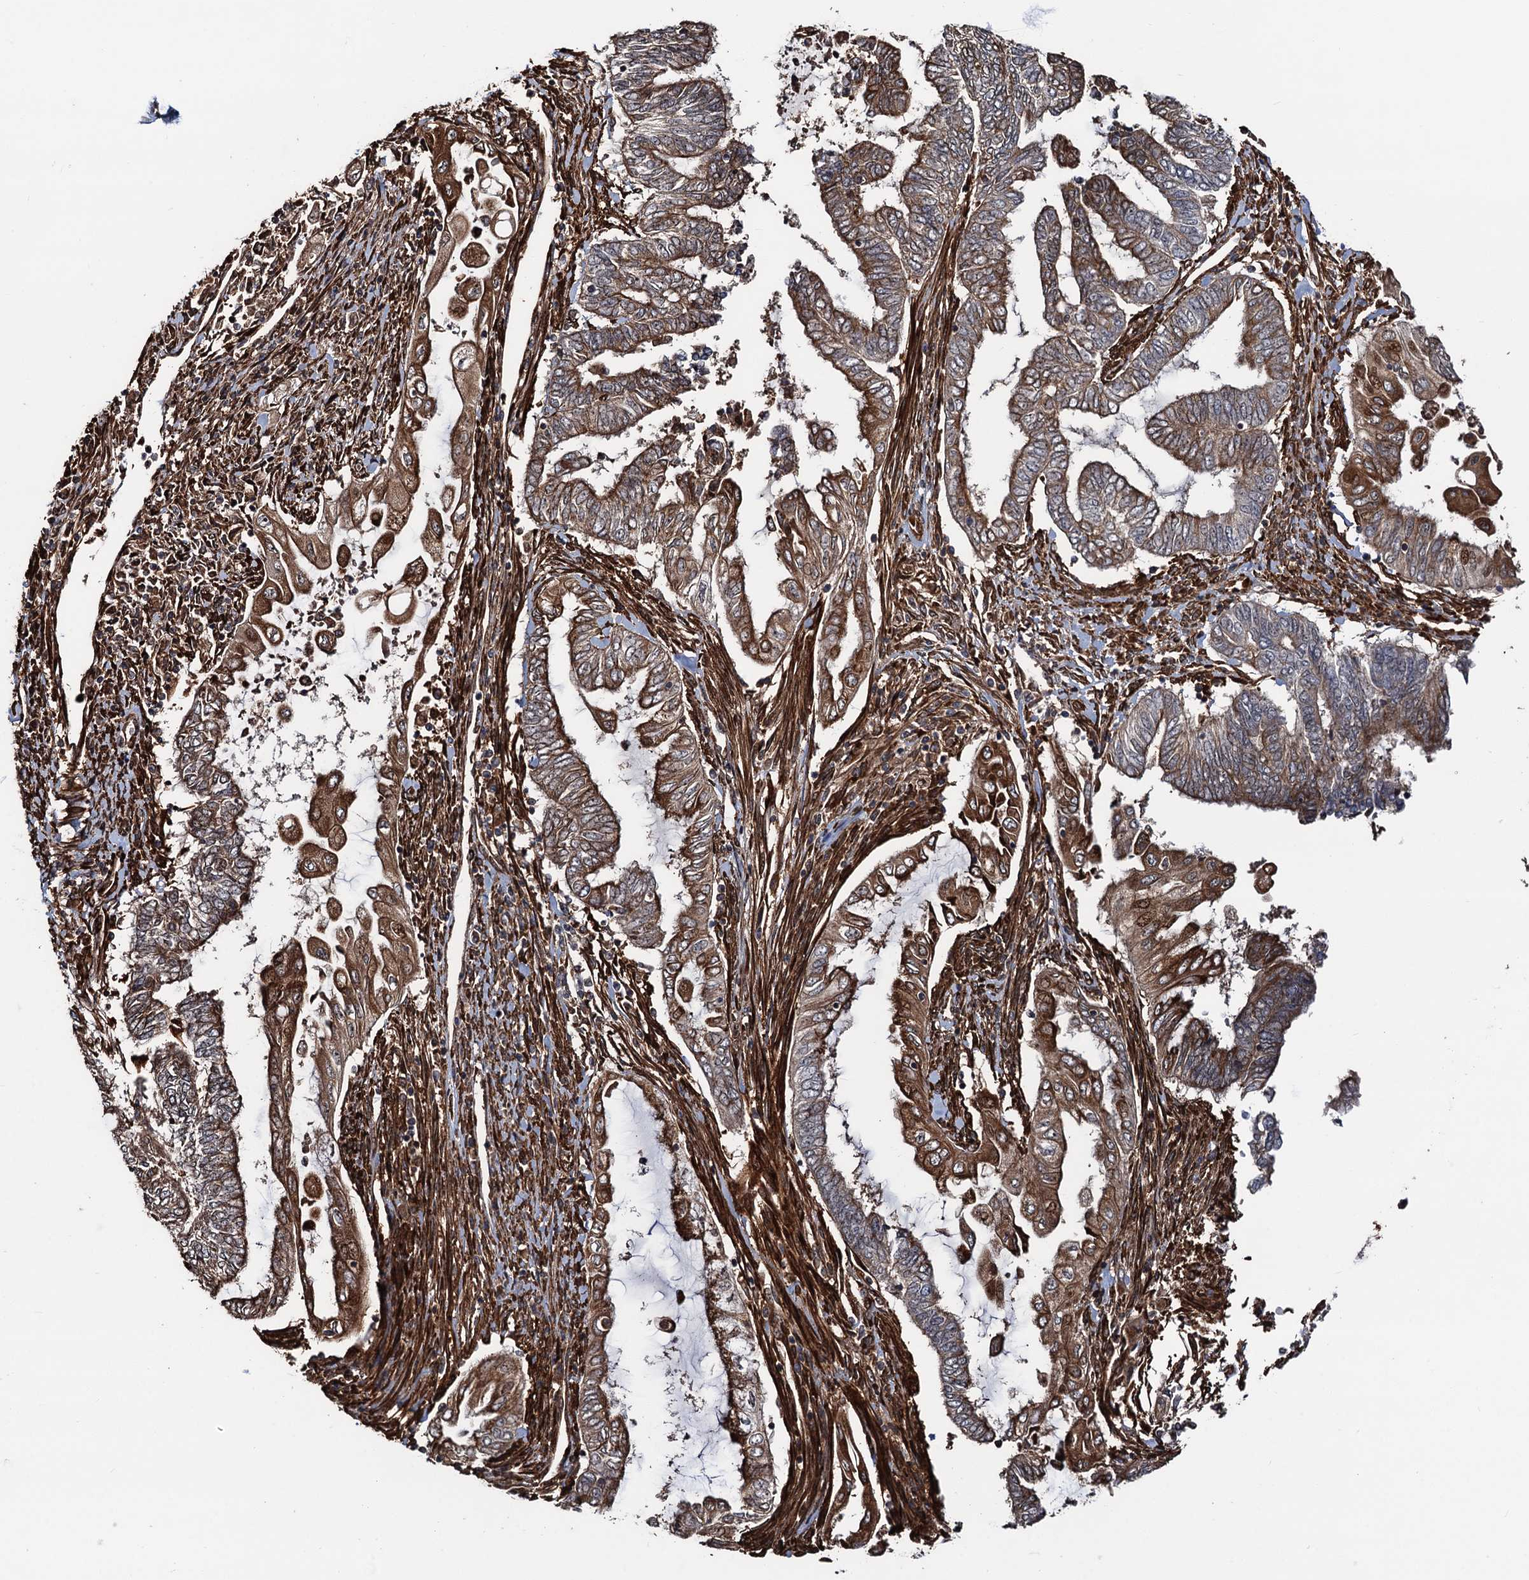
{"staining": {"intensity": "moderate", "quantity": ">75%", "location": "cytoplasmic/membranous"}, "tissue": "endometrial cancer", "cell_type": "Tumor cells", "image_type": "cancer", "snomed": [{"axis": "morphology", "description": "Adenocarcinoma, NOS"}, {"axis": "topography", "description": "Uterus"}, {"axis": "topography", "description": "Endometrium"}], "caption": "Human endometrial adenocarcinoma stained with a brown dye reveals moderate cytoplasmic/membranous positive staining in about >75% of tumor cells.", "gene": "SNRNP25", "patient": {"sex": "female", "age": 70}}